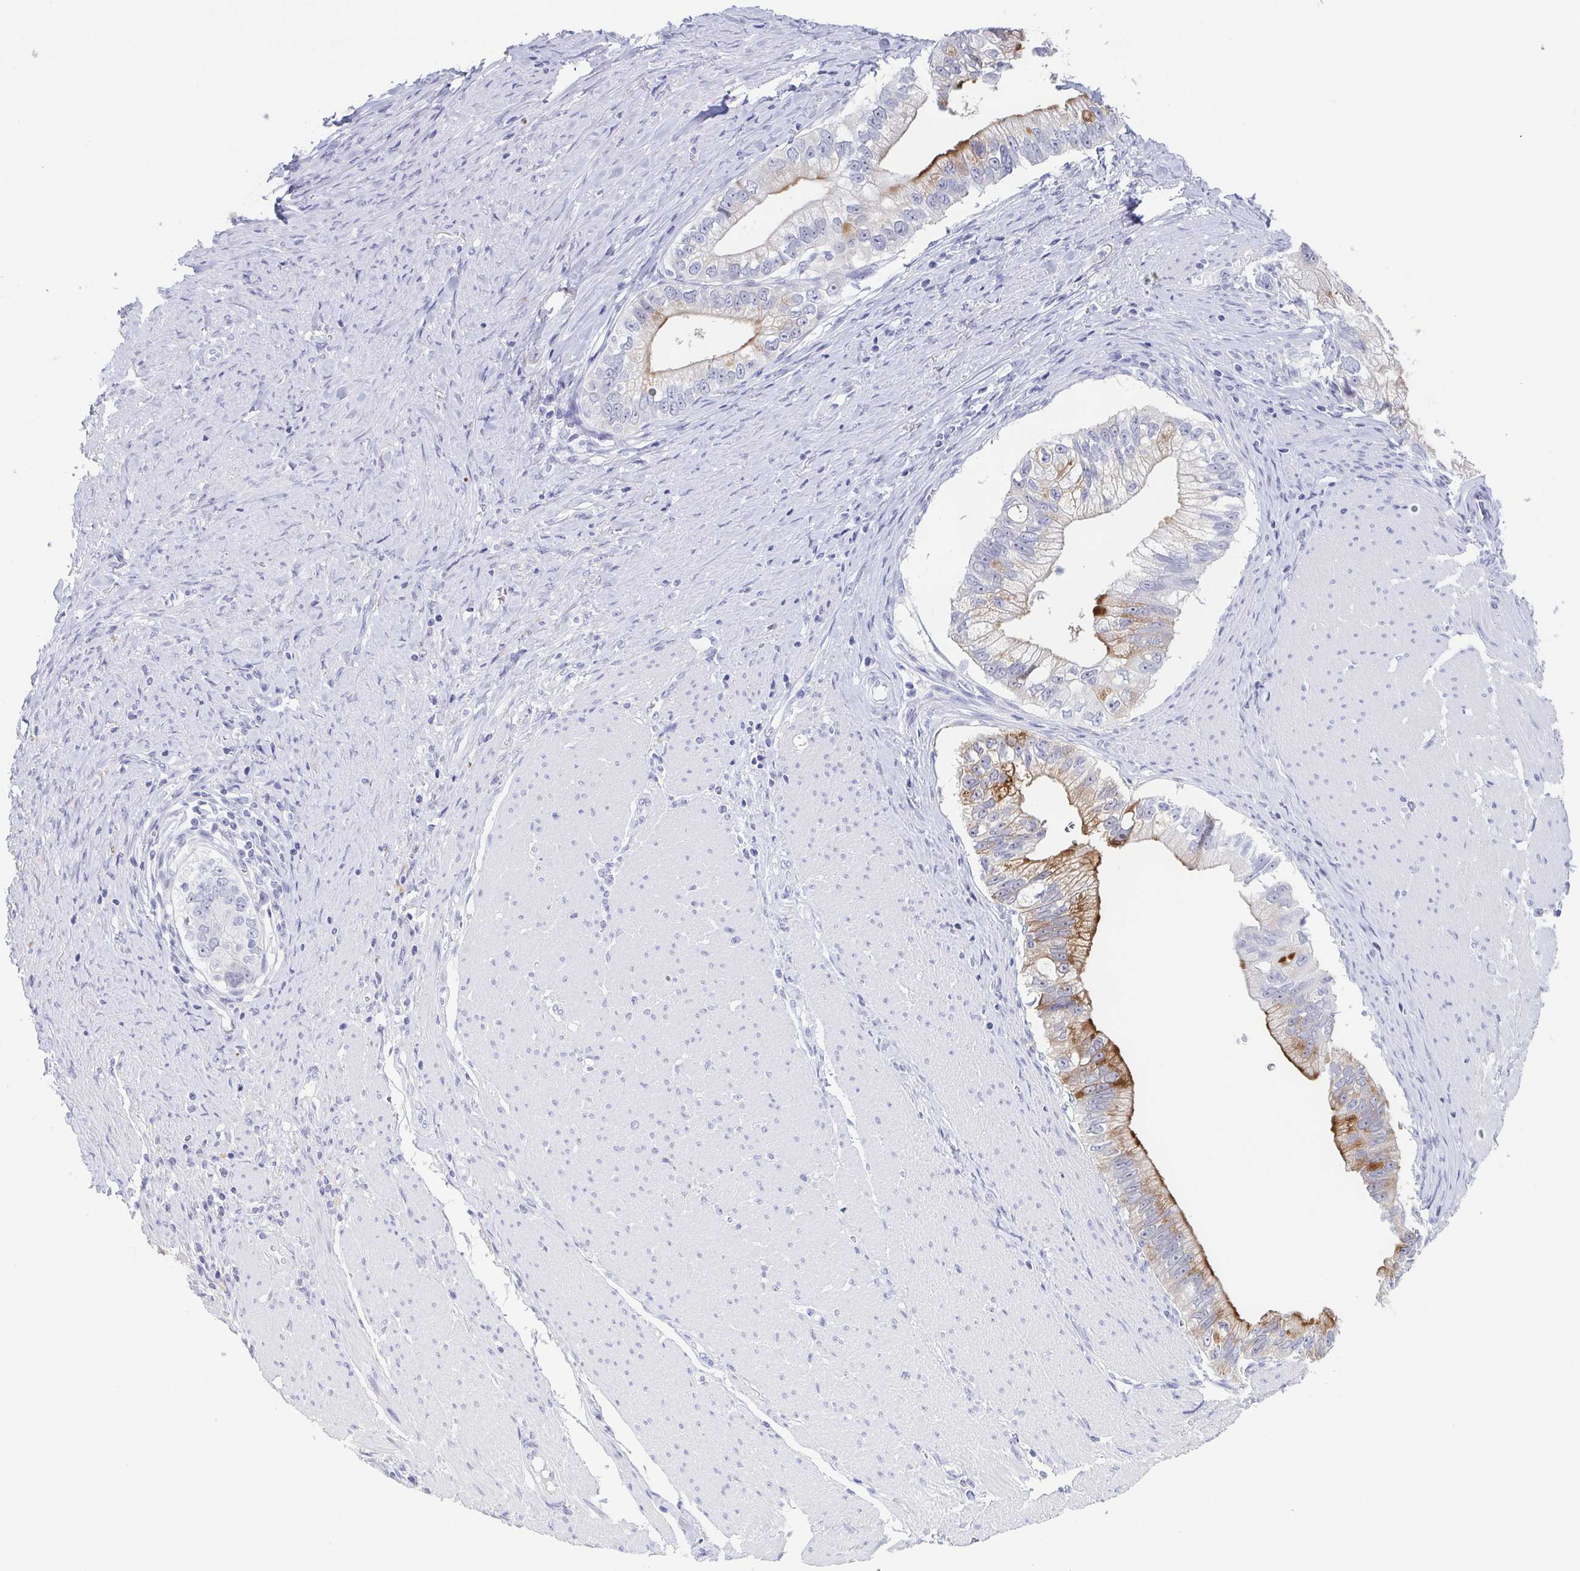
{"staining": {"intensity": "moderate", "quantity": "25%-75%", "location": "cytoplasmic/membranous"}, "tissue": "pancreatic cancer", "cell_type": "Tumor cells", "image_type": "cancer", "snomed": [{"axis": "morphology", "description": "Adenocarcinoma, NOS"}, {"axis": "topography", "description": "Pancreas"}], "caption": "Pancreatic cancer tissue reveals moderate cytoplasmic/membranous staining in approximately 25%-75% of tumor cells, visualized by immunohistochemistry.", "gene": "REG4", "patient": {"sex": "male", "age": 70}}